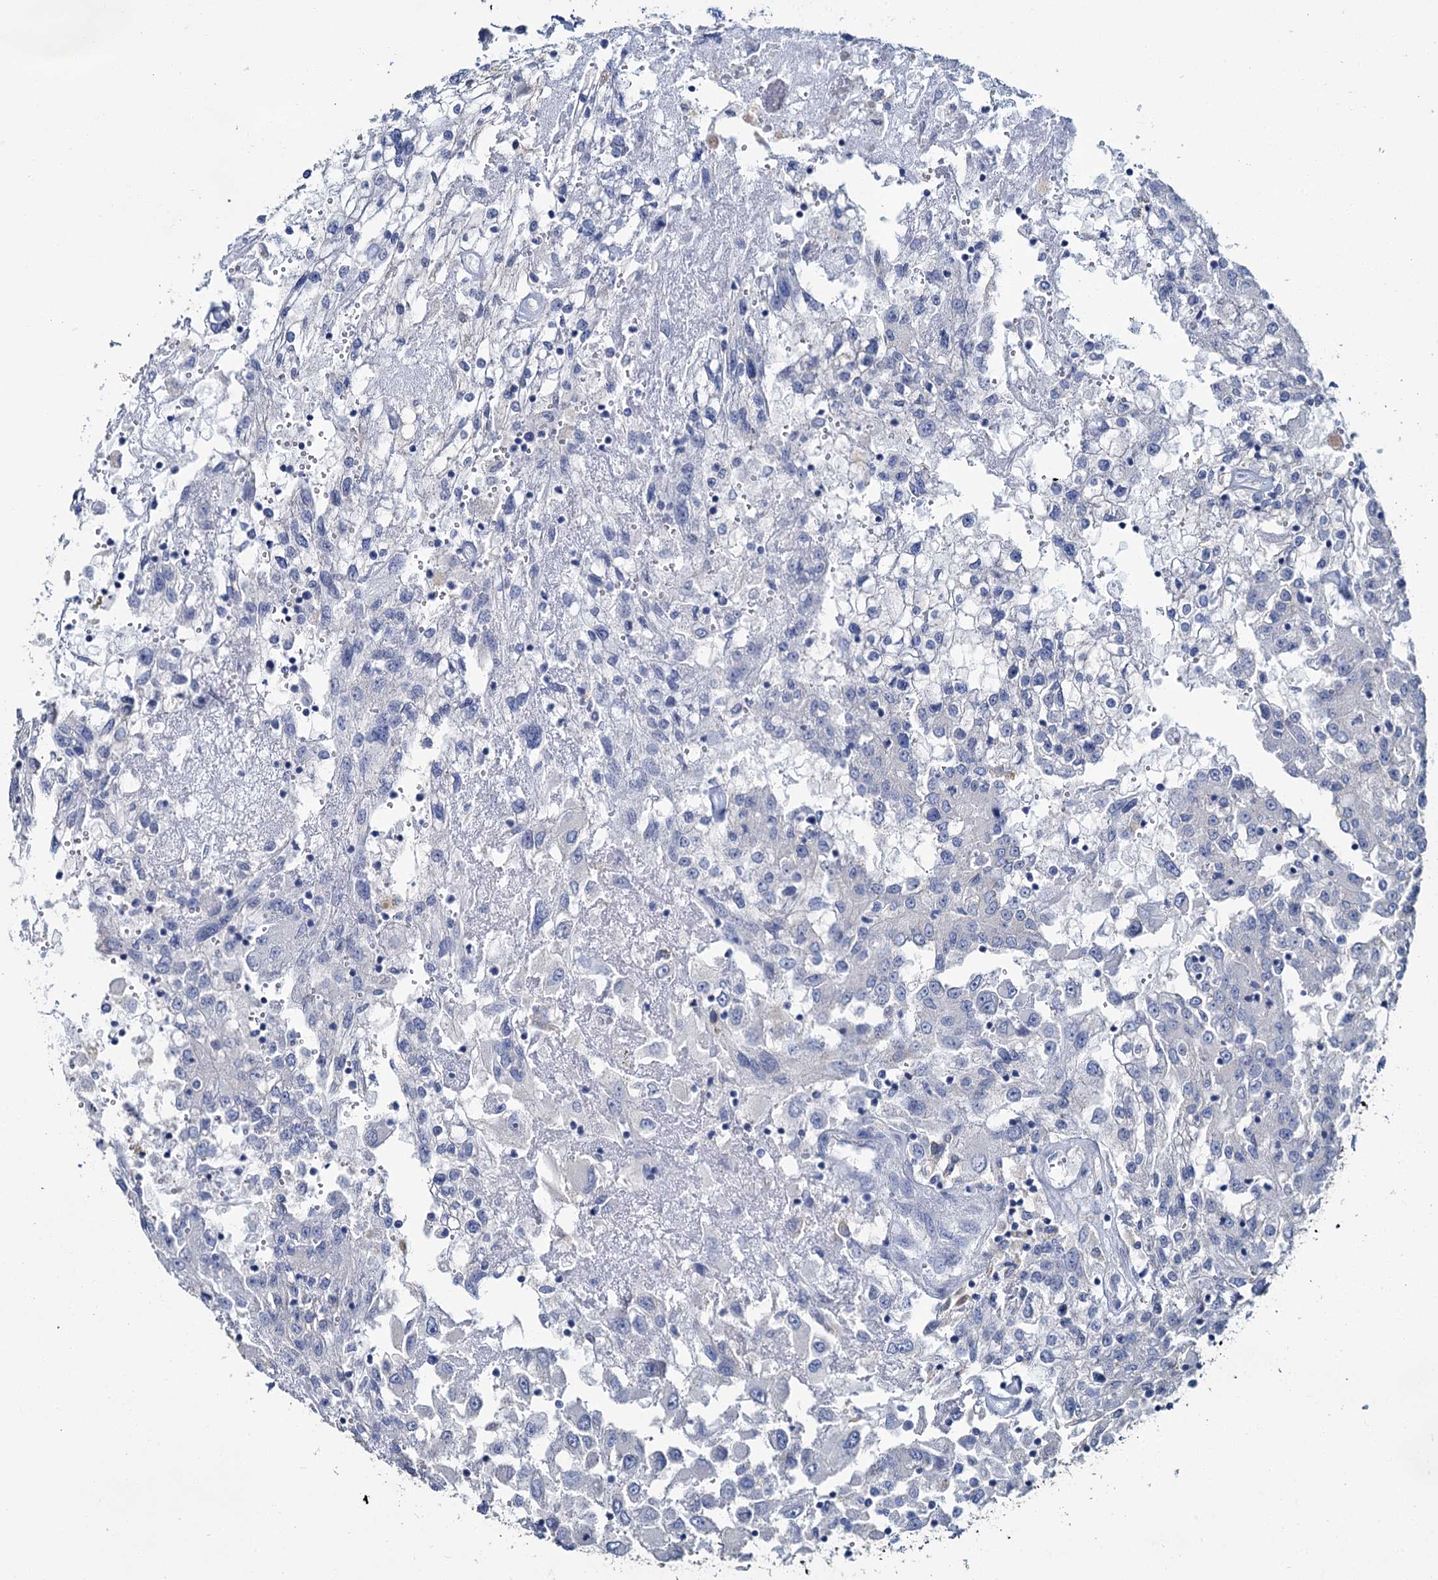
{"staining": {"intensity": "negative", "quantity": "none", "location": "none"}, "tissue": "renal cancer", "cell_type": "Tumor cells", "image_type": "cancer", "snomed": [{"axis": "morphology", "description": "Adenocarcinoma, NOS"}, {"axis": "topography", "description": "Kidney"}], "caption": "Immunohistochemical staining of human adenocarcinoma (renal) shows no significant positivity in tumor cells.", "gene": "SNCB", "patient": {"sex": "female", "age": 52}}